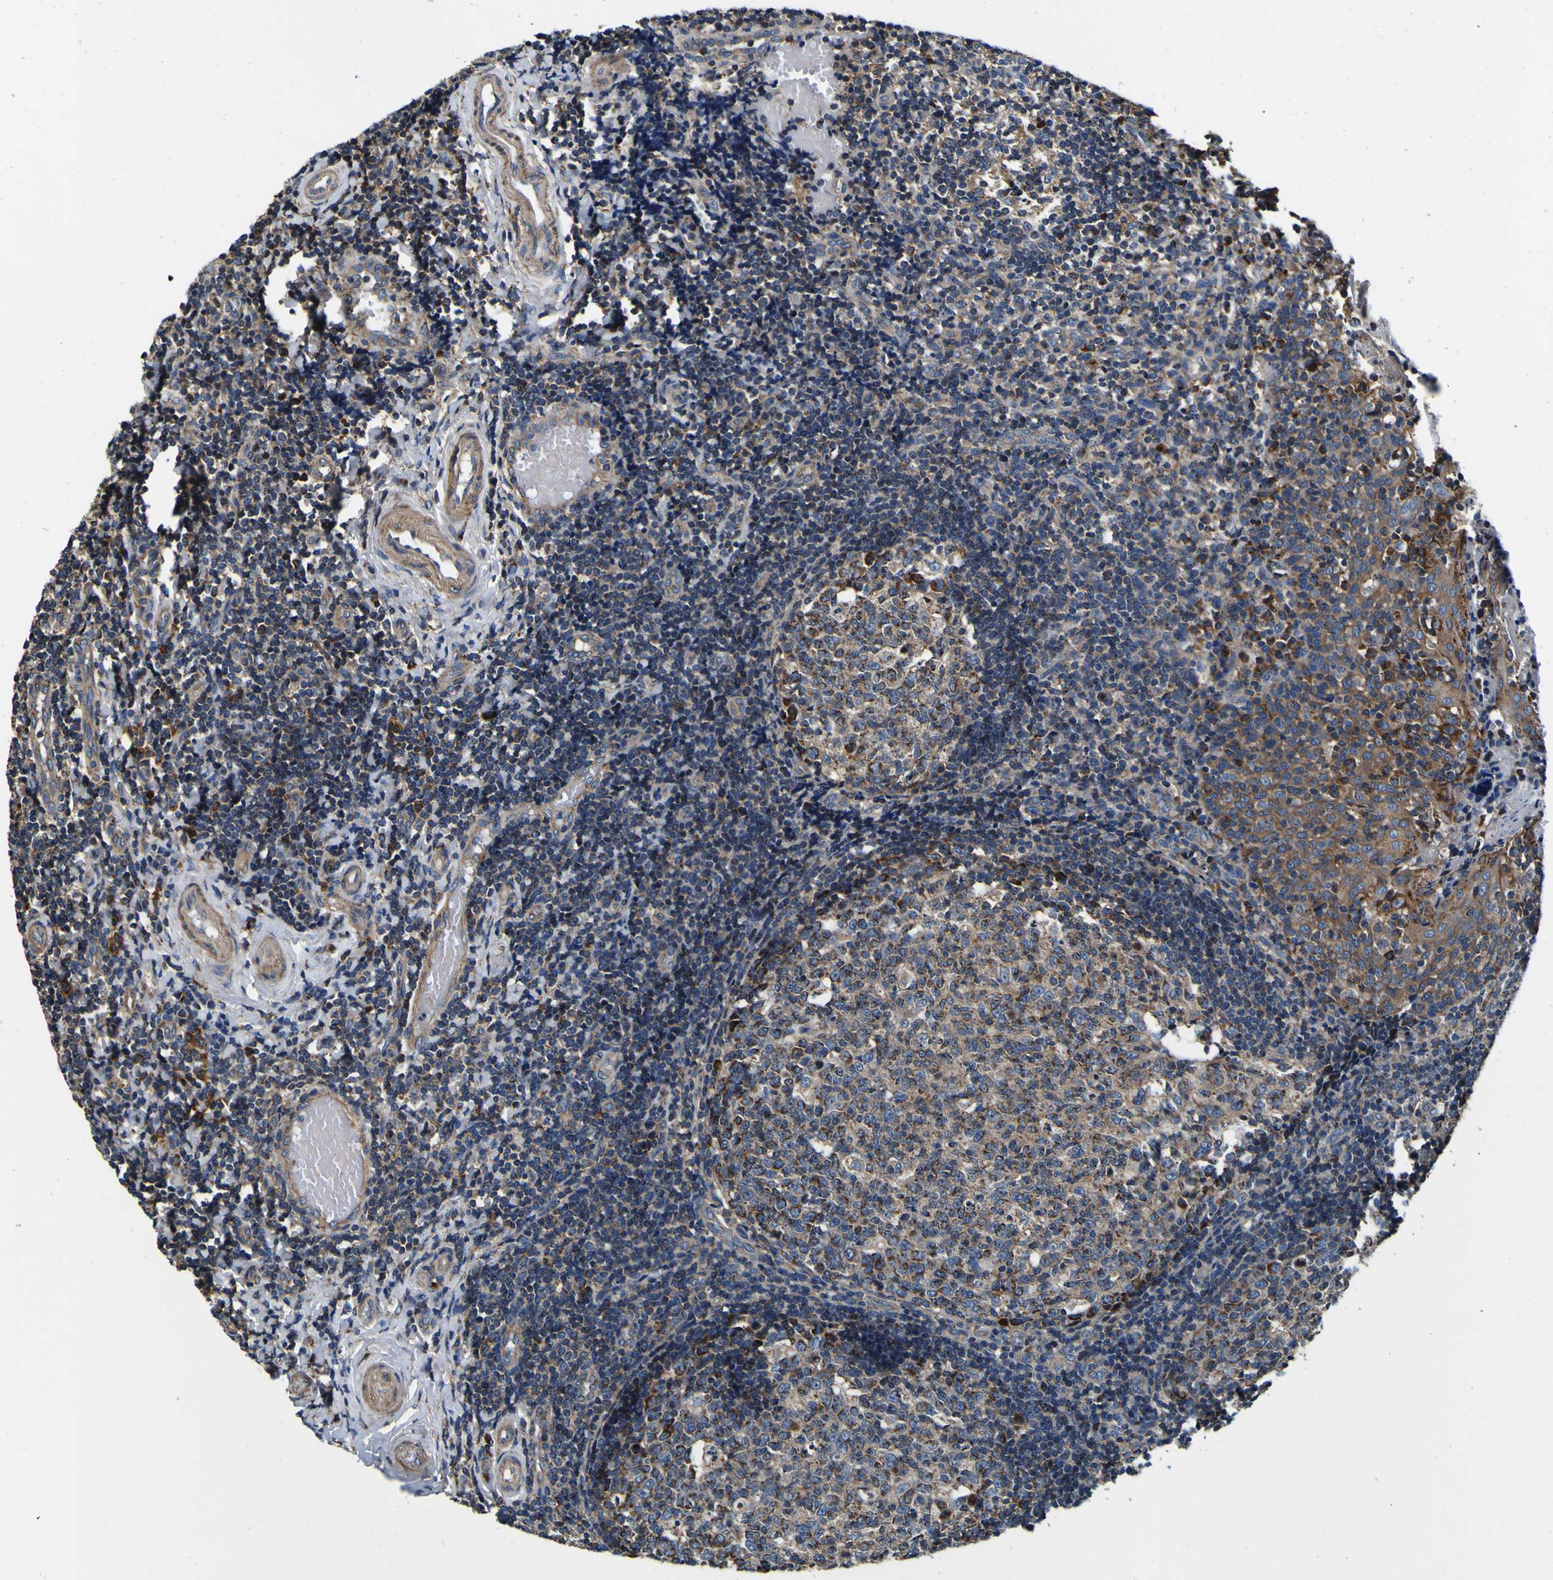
{"staining": {"intensity": "moderate", "quantity": "25%-75%", "location": "cytoplasmic/membranous"}, "tissue": "tonsil", "cell_type": "Germinal center cells", "image_type": "normal", "snomed": [{"axis": "morphology", "description": "Normal tissue, NOS"}, {"axis": "topography", "description": "Tonsil"}], "caption": "Immunohistochemistry of benign tonsil reveals medium levels of moderate cytoplasmic/membranous expression in approximately 25%-75% of germinal center cells. (Brightfield microscopy of DAB IHC at high magnification).", "gene": "INPP5A", "patient": {"sex": "female", "age": 19}}